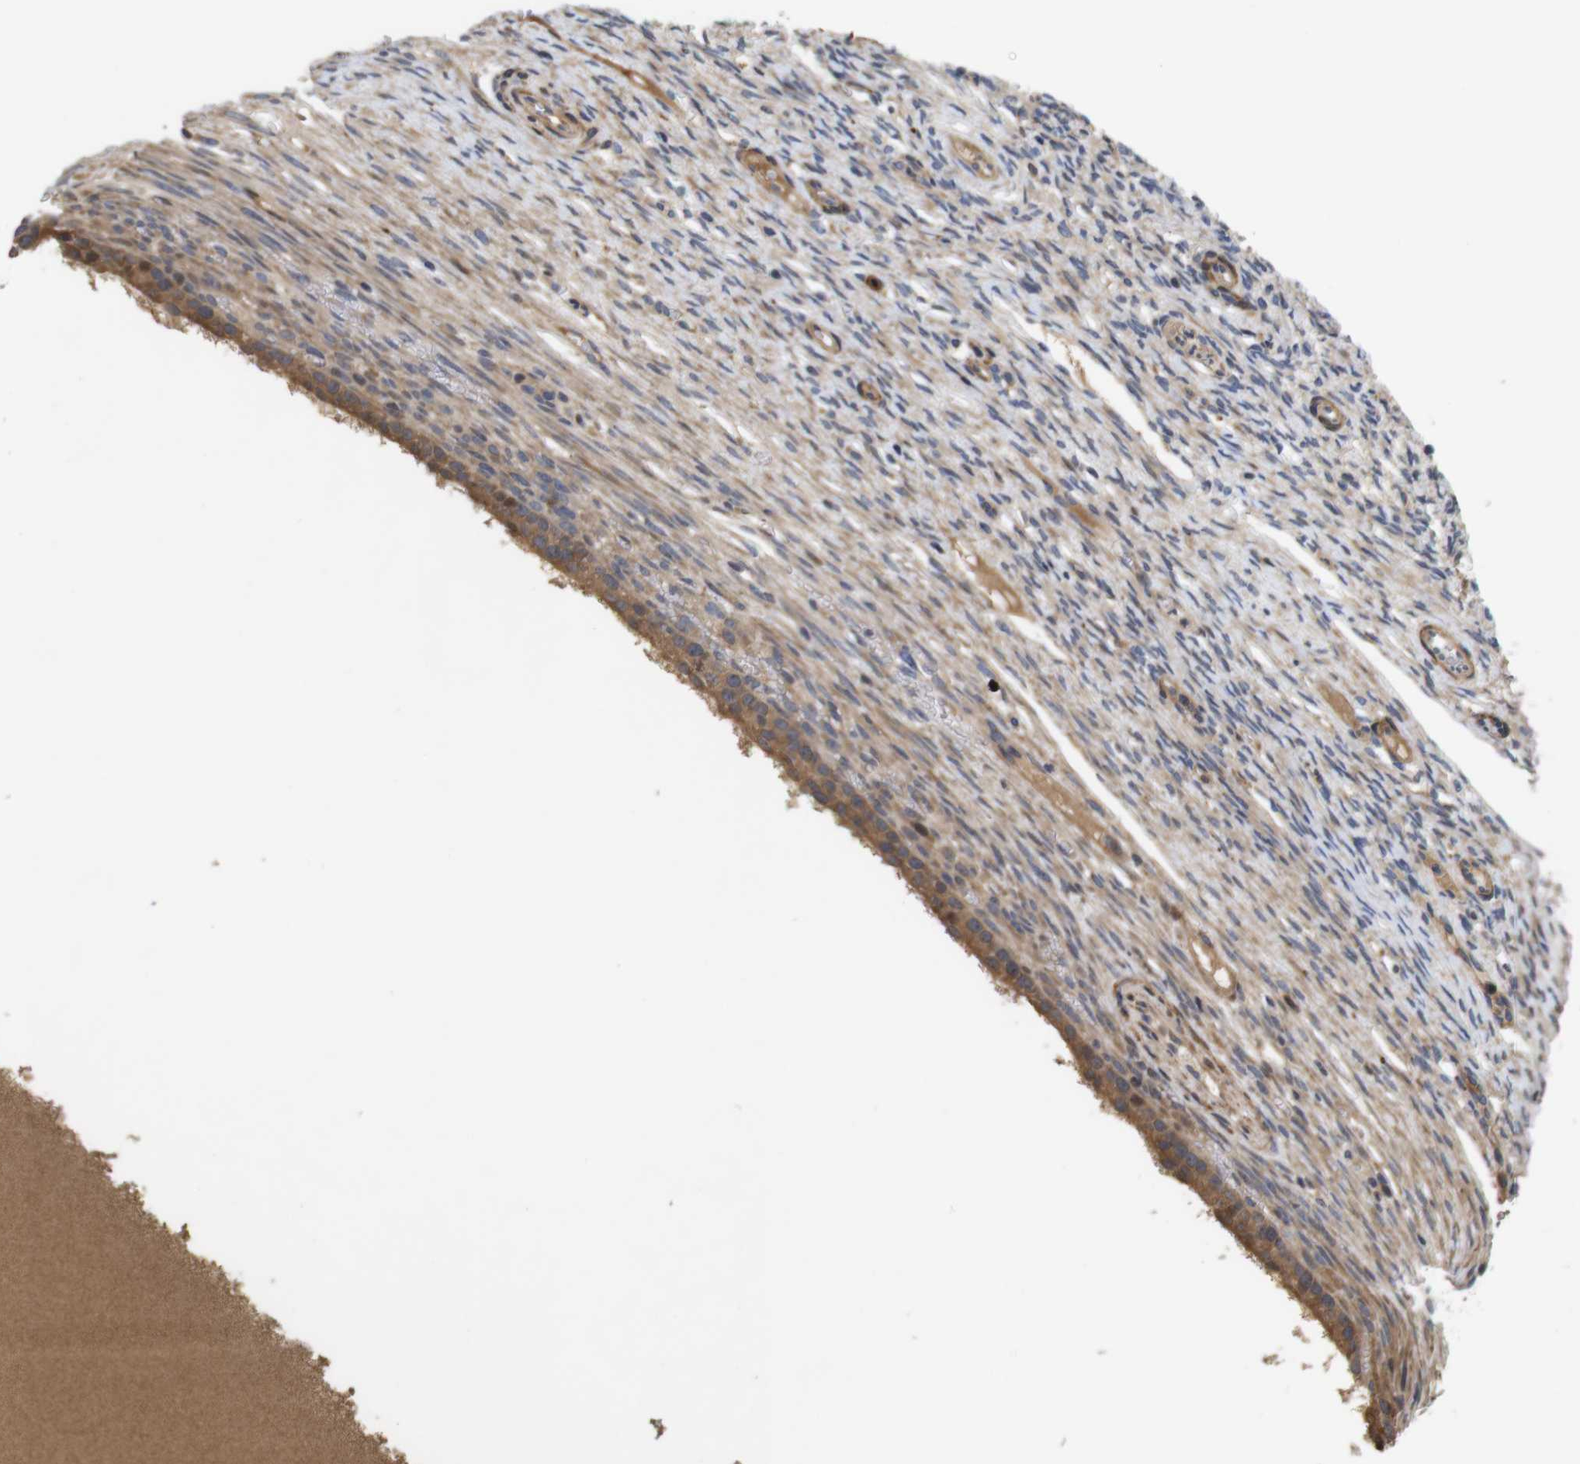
{"staining": {"intensity": "weak", "quantity": "<25%", "location": "cytoplasmic/membranous"}, "tissue": "ovary", "cell_type": "Ovarian stroma cells", "image_type": "normal", "snomed": [{"axis": "morphology", "description": "Normal tissue, NOS"}, {"axis": "topography", "description": "Ovary"}], "caption": "DAB (3,3'-diaminobenzidine) immunohistochemical staining of normal ovary demonstrates no significant expression in ovarian stroma cells.", "gene": "SPRY3", "patient": {"sex": "female", "age": 33}}